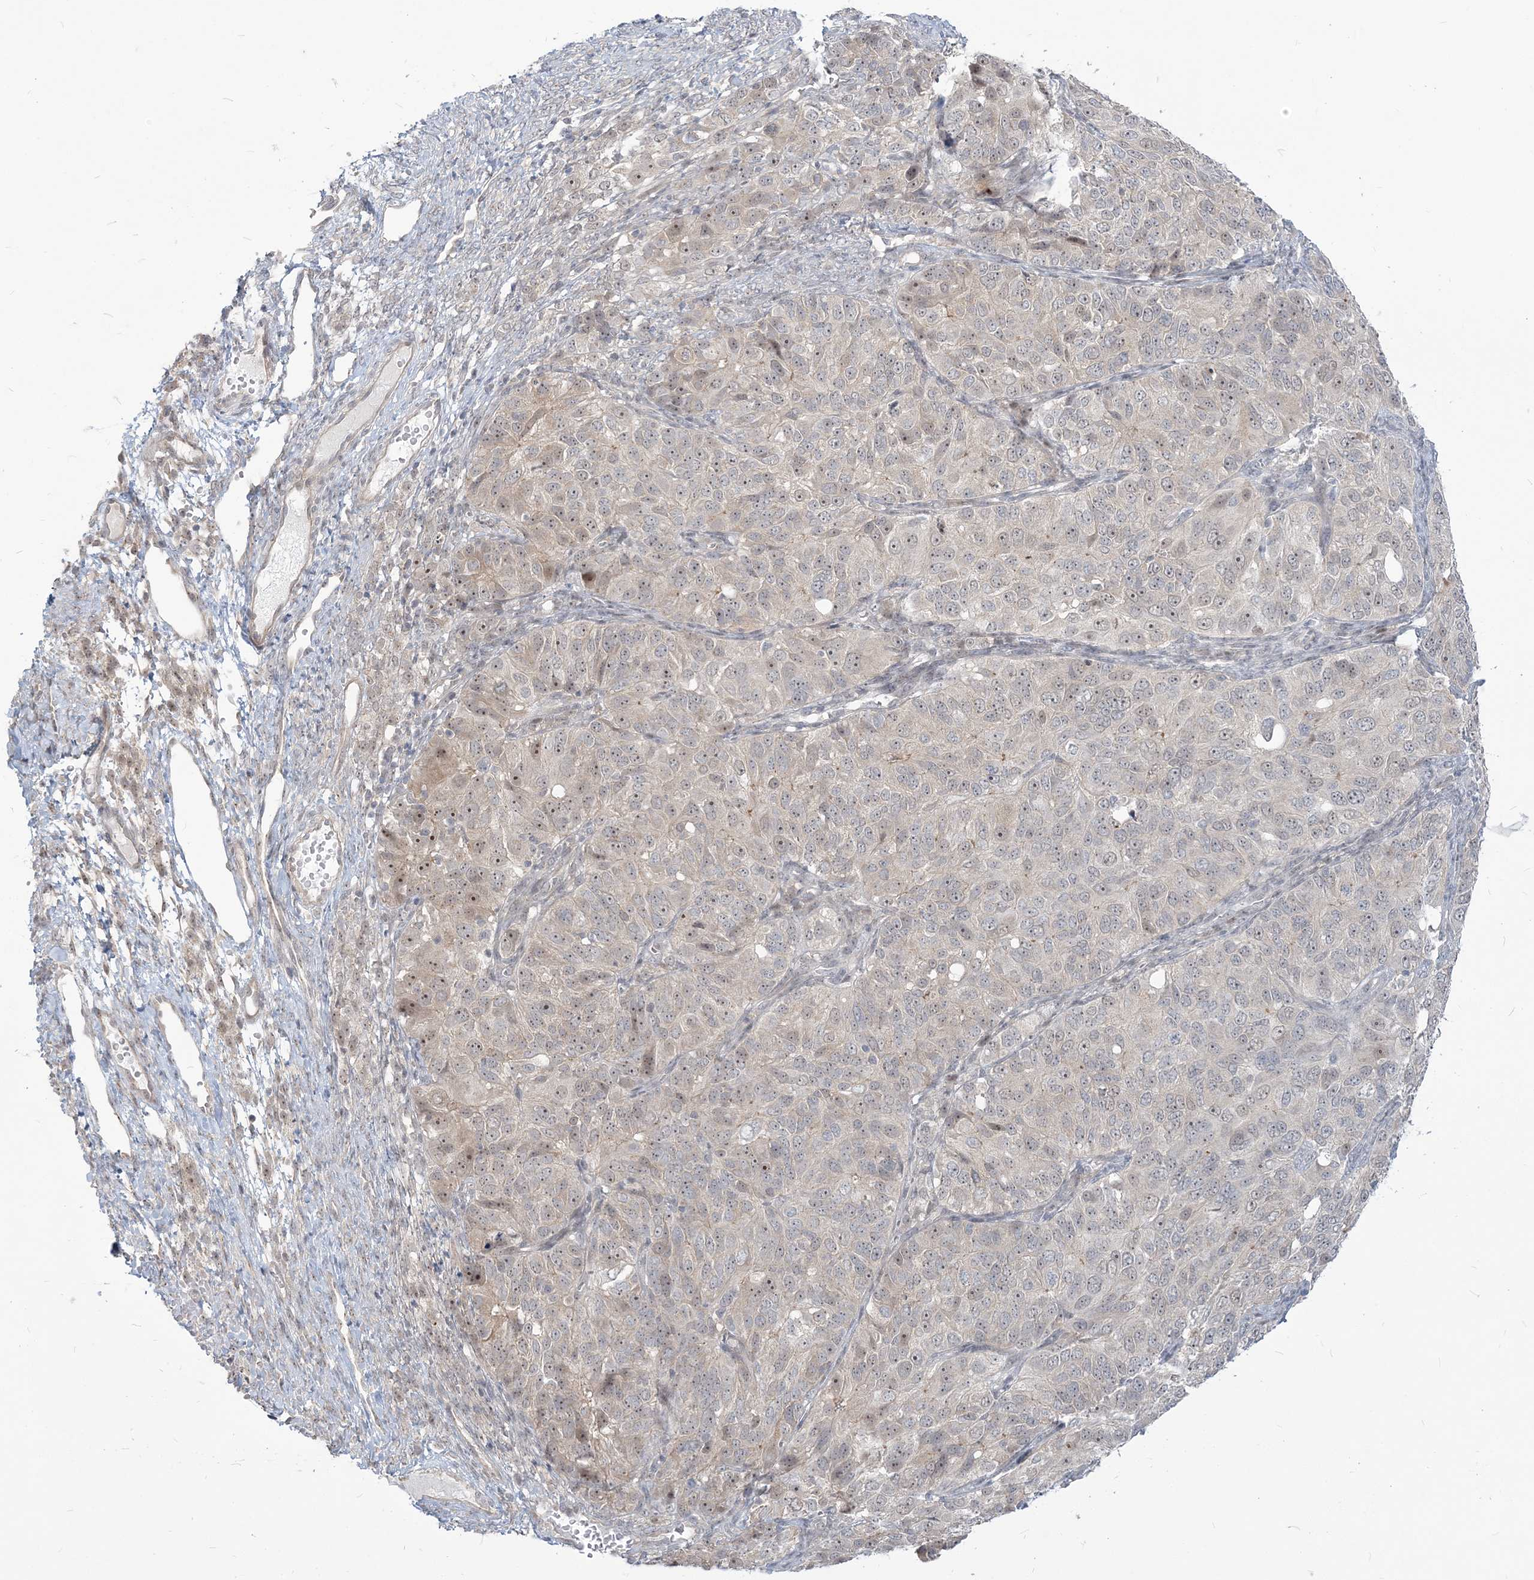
{"staining": {"intensity": "weak", "quantity": "25%-75%", "location": "nuclear"}, "tissue": "ovarian cancer", "cell_type": "Tumor cells", "image_type": "cancer", "snomed": [{"axis": "morphology", "description": "Carcinoma, endometroid"}, {"axis": "topography", "description": "Ovary"}], "caption": "Immunohistochemical staining of human ovarian endometroid carcinoma shows low levels of weak nuclear protein positivity in about 25%-75% of tumor cells.", "gene": "SDAD1", "patient": {"sex": "female", "age": 51}}